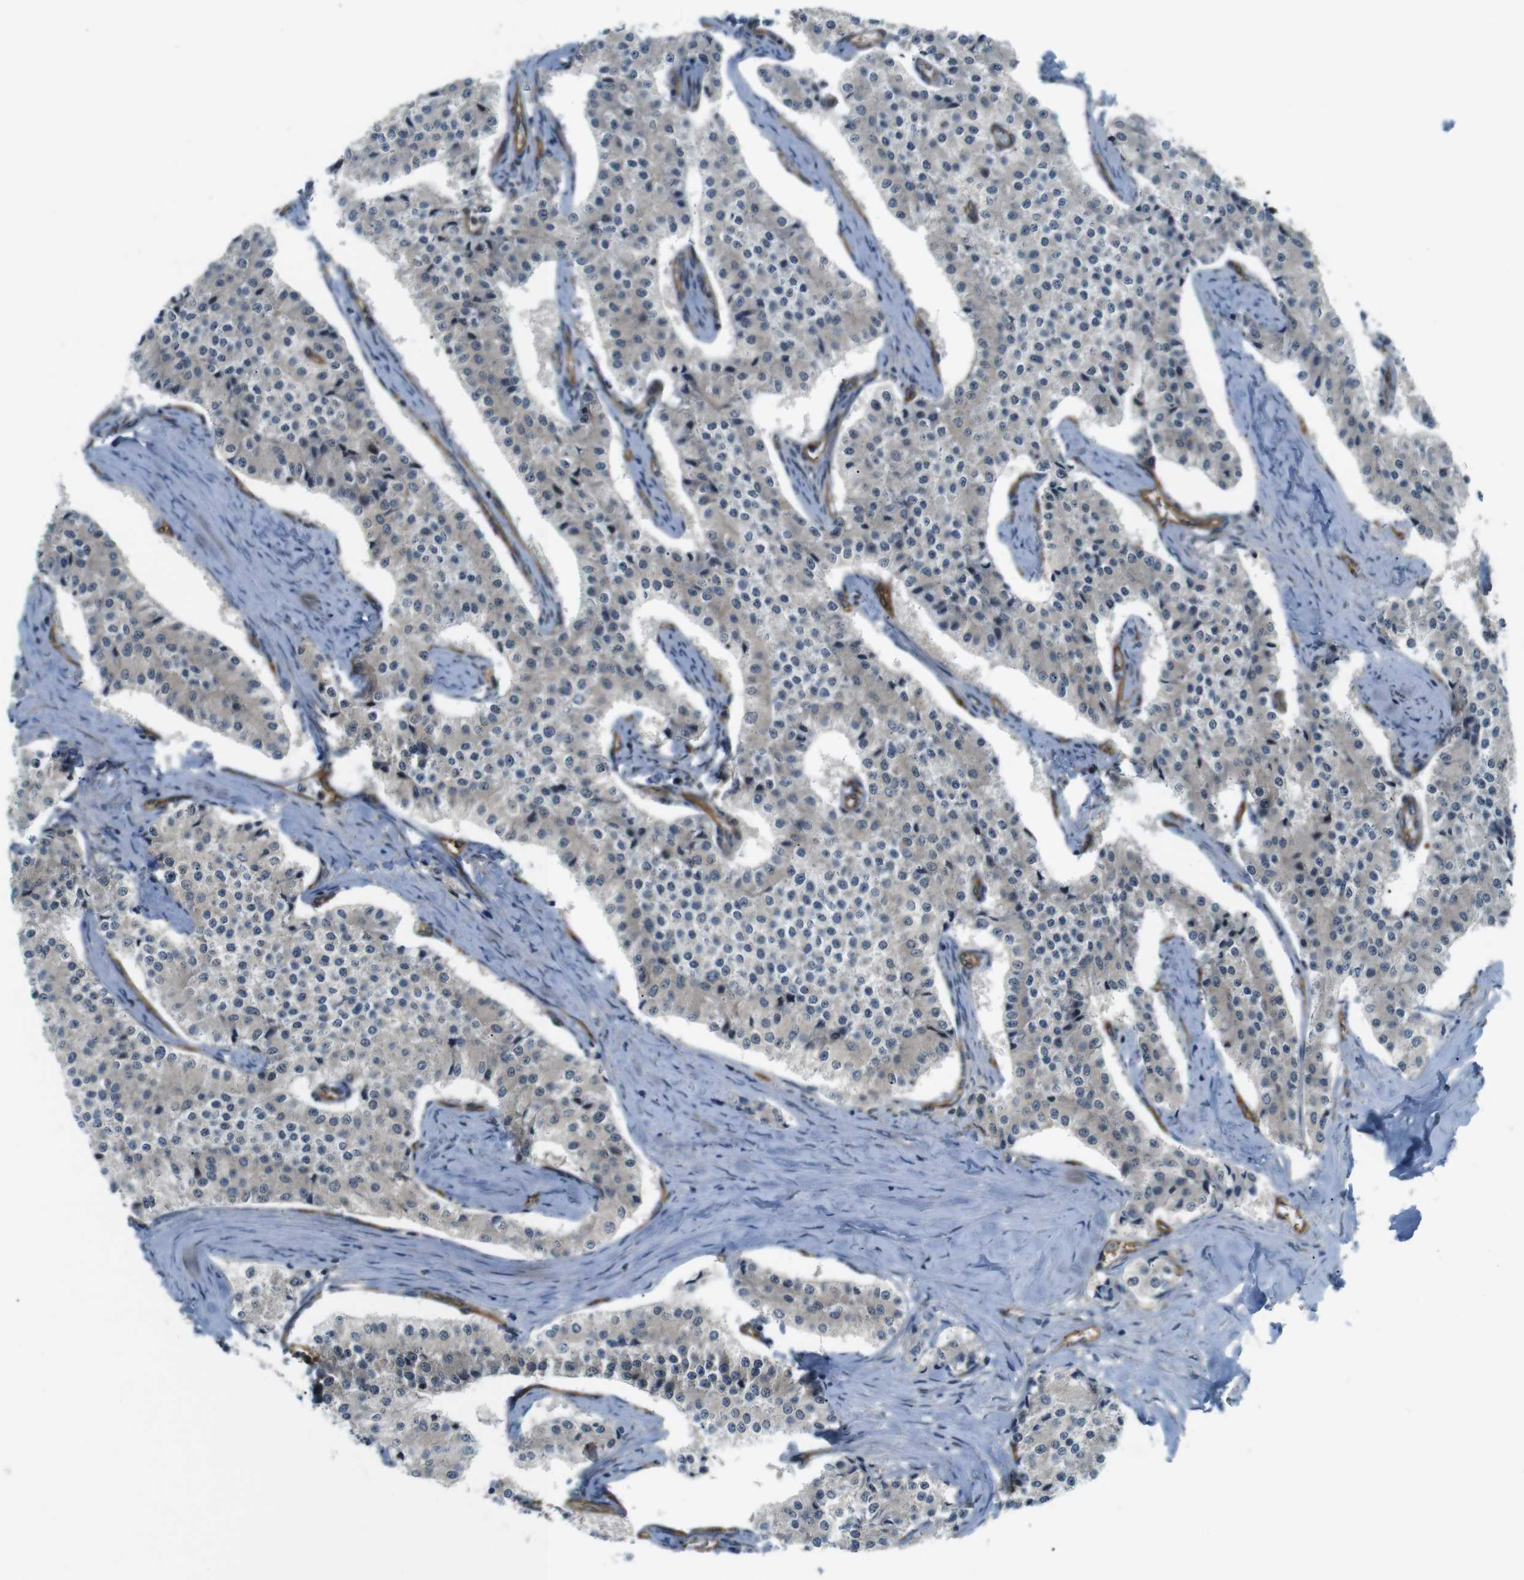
{"staining": {"intensity": "negative", "quantity": "none", "location": "none"}, "tissue": "carcinoid", "cell_type": "Tumor cells", "image_type": "cancer", "snomed": [{"axis": "morphology", "description": "Carcinoid, malignant, NOS"}, {"axis": "topography", "description": "Colon"}], "caption": "IHC of human carcinoid shows no staining in tumor cells.", "gene": "TSC1", "patient": {"sex": "female", "age": 52}}